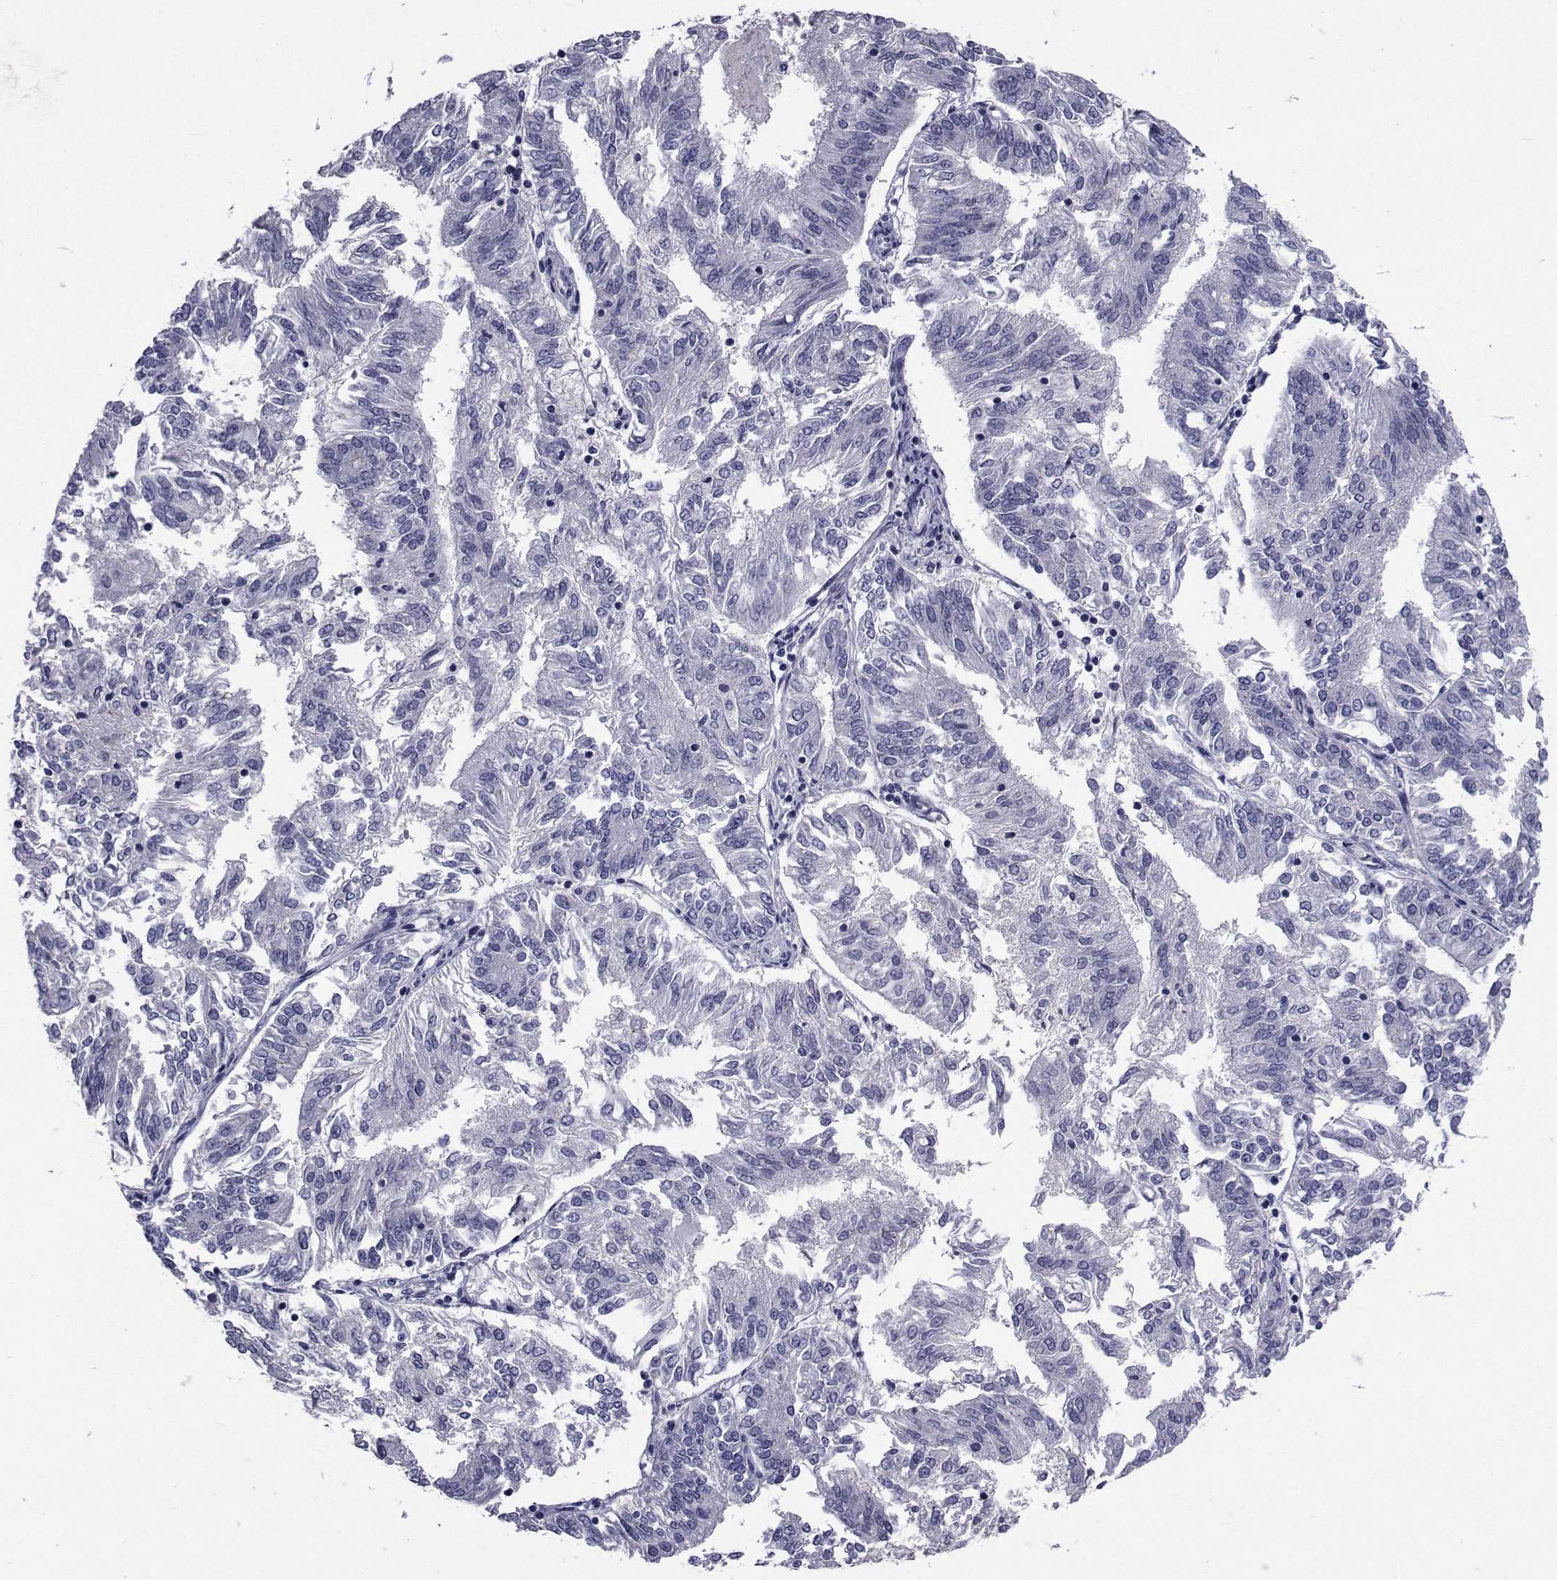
{"staining": {"intensity": "negative", "quantity": "none", "location": "none"}, "tissue": "endometrial cancer", "cell_type": "Tumor cells", "image_type": "cancer", "snomed": [{"axis": "morphology", "description": "Adenocarcinoma, NOS"}, {"axis": "topography", "description": "Endometrium"}], "caption": "This micrograph is of endometrial cancer (adenocarcinoma) stained with immunohistochemistry (IHC) to label a protein in brown with the nuclei are counter-stained blue. There is no expression in tumor cells.", "gene": "SEMA5B", "patient": {"sex": "female", "age": 58}}